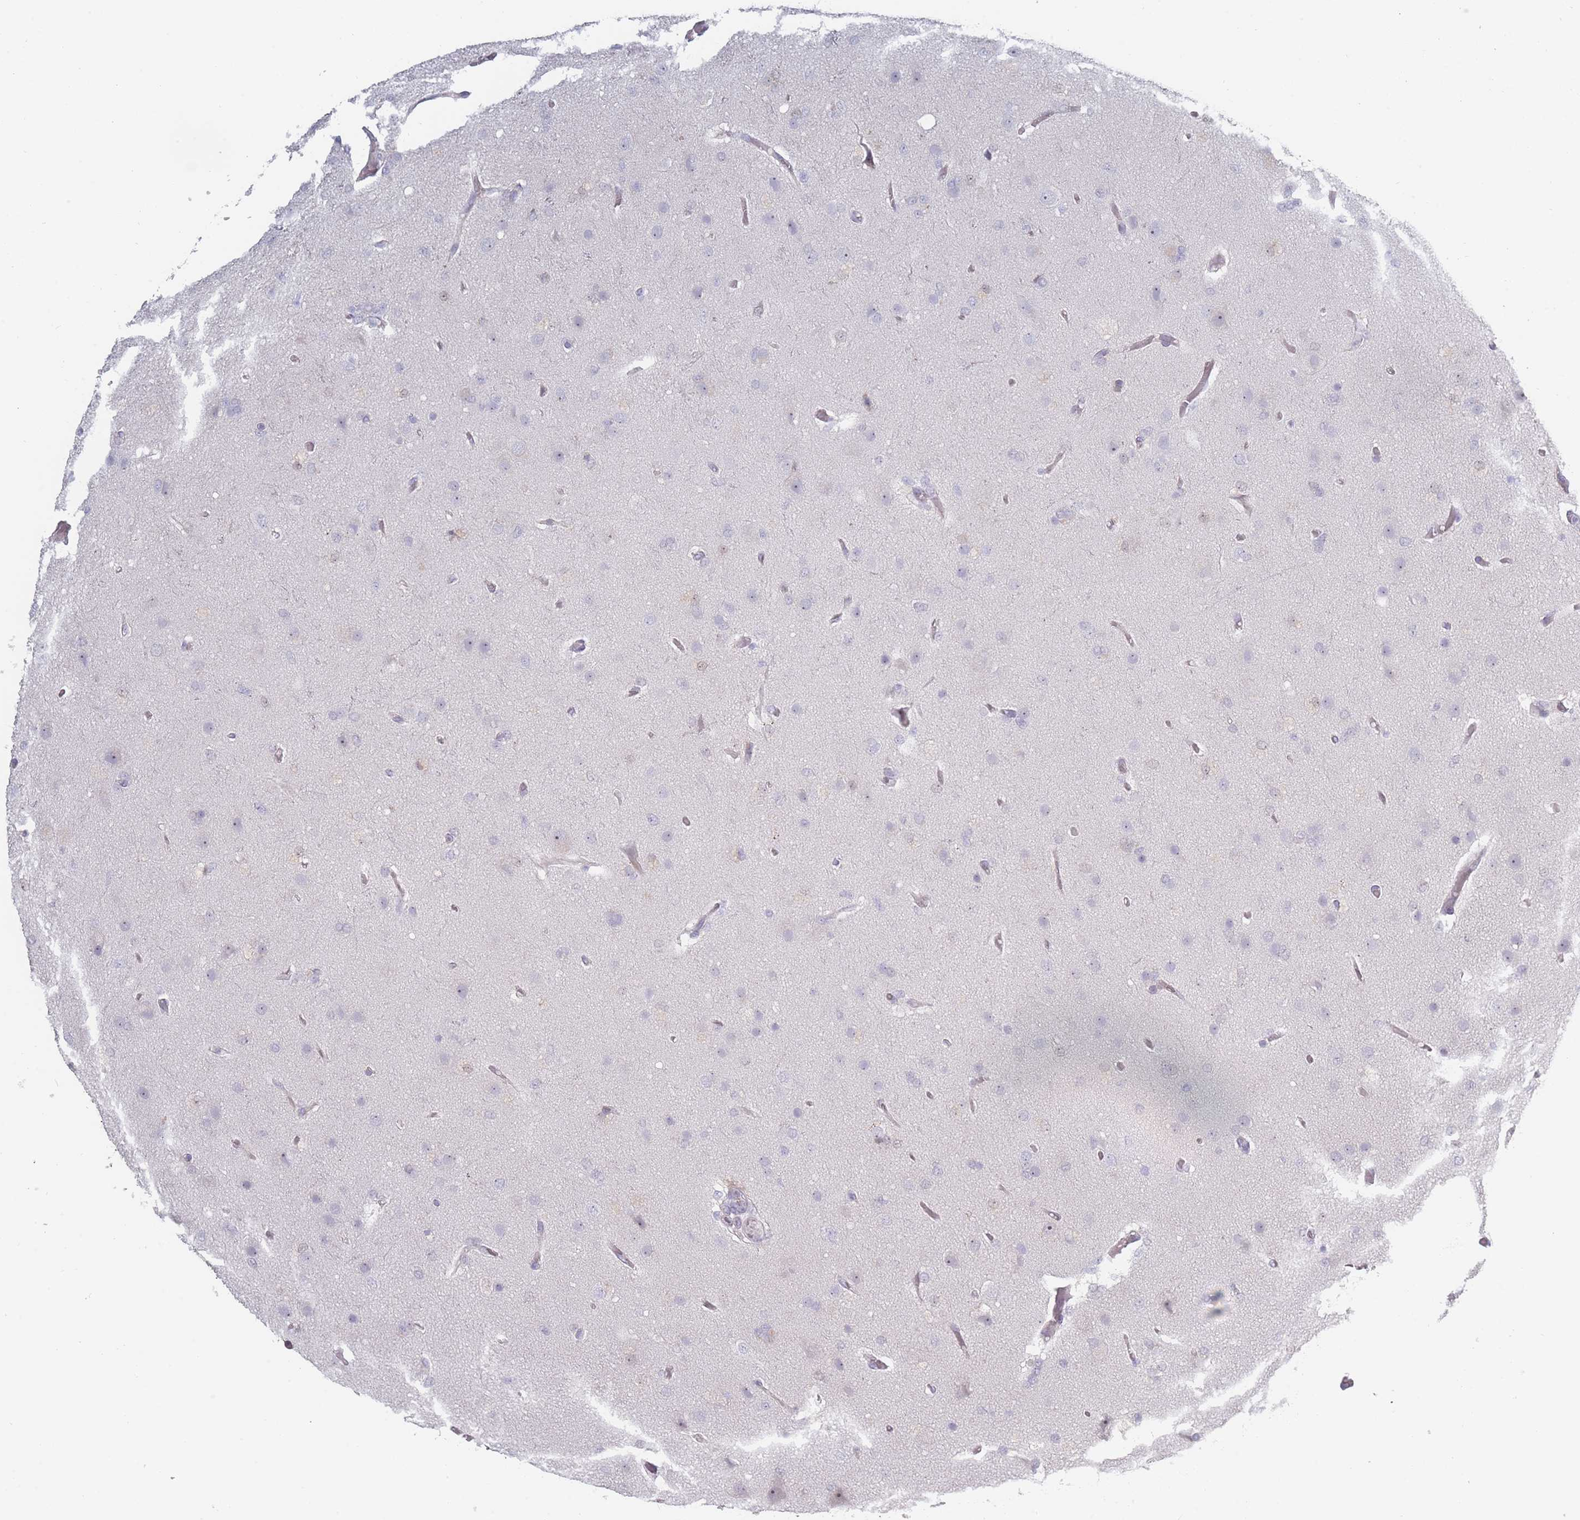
{"staining": {"intensity": "negative", "quantity": "none", "location": "none"}, "tissue": "glioma", "cell_type": "Tumor cells", "image_type": "cancer", "snomed": [{"axis": "morphology", "description": "Glioma, malignant, High grade"}, {"axis": "topography", "description": "Brain"}], "caption": "A high-resolution micrograph shows immunohistochemistry (IHC) staining of glioma, which reveals no significant positivity in tumor cells.", "gene": "ROS1", "patient": {"sex": "female", "age": 74}}